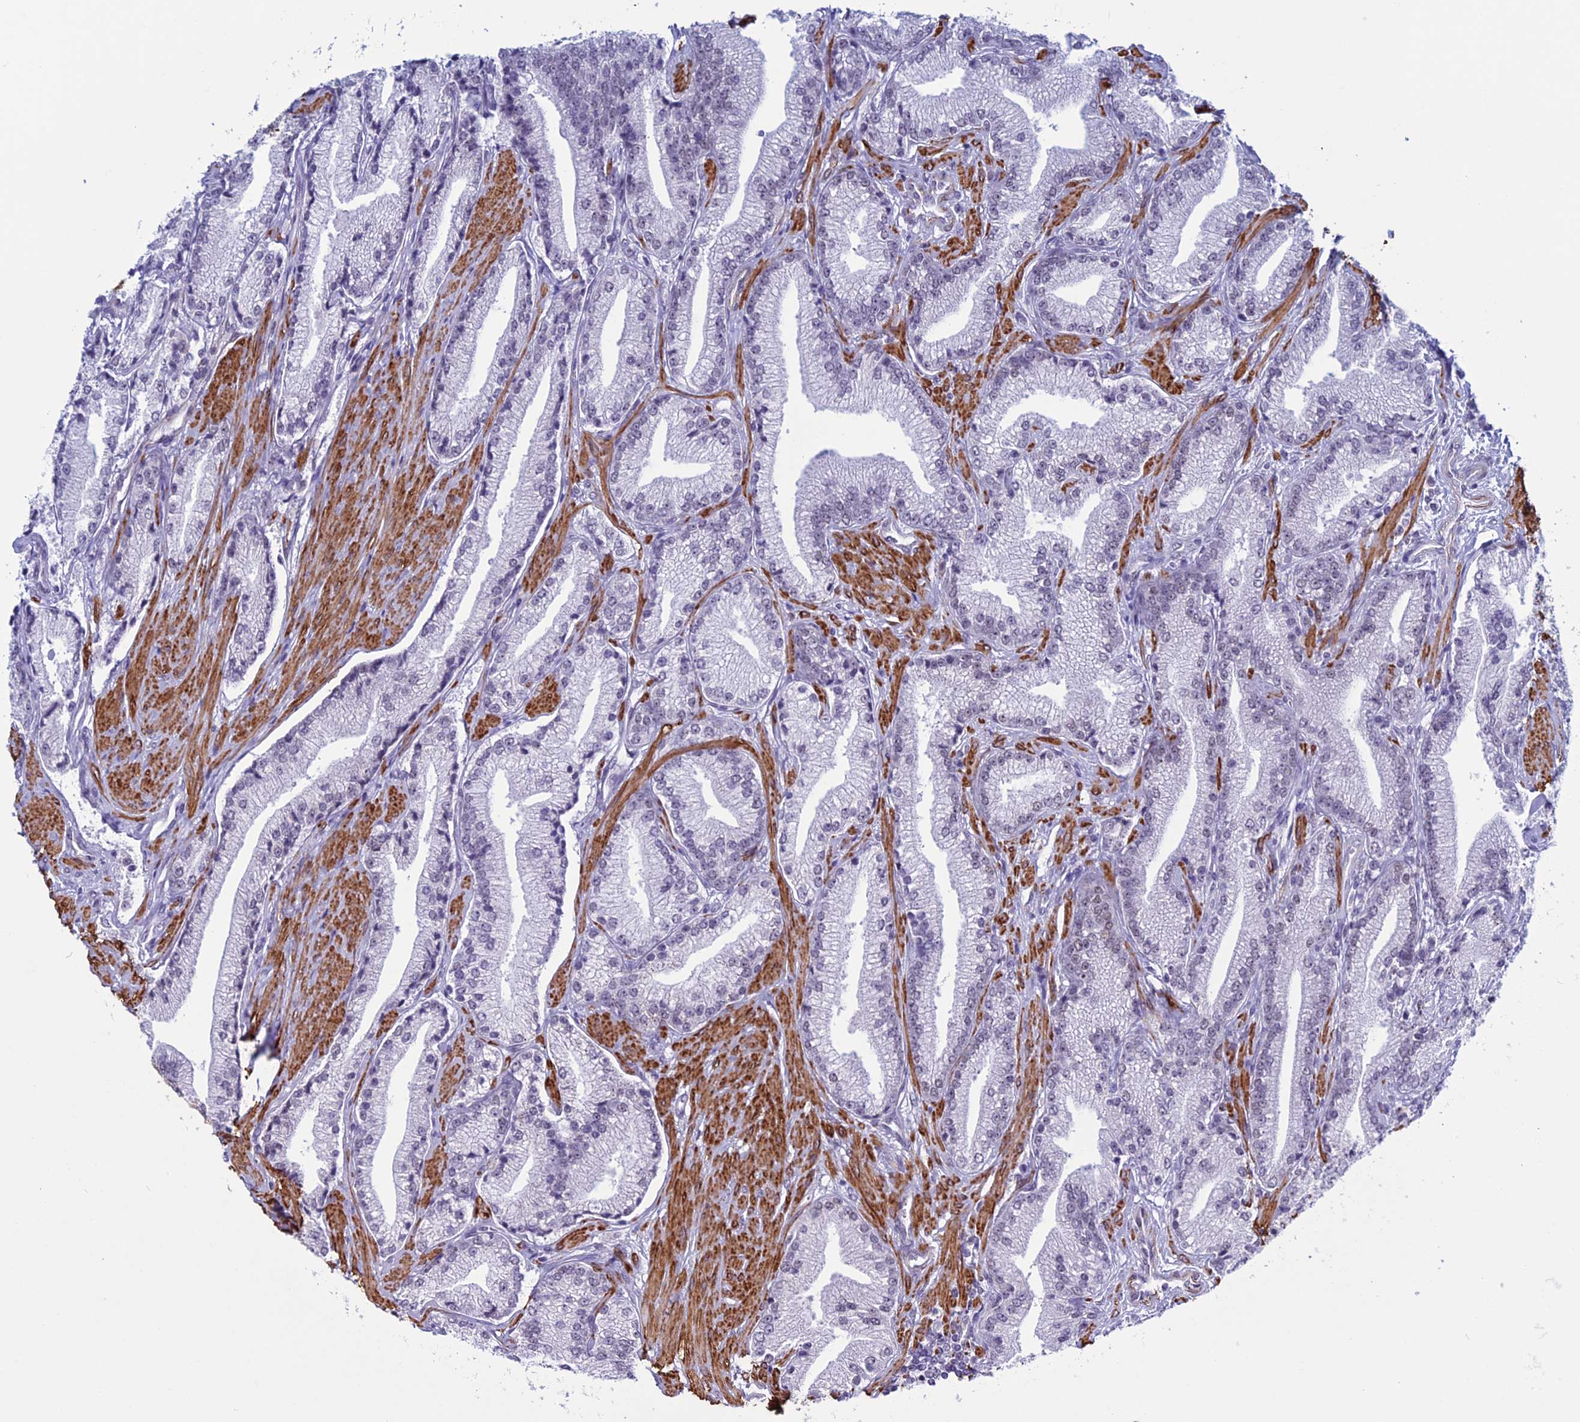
{"staining": {"intensity": "weak", "quantity": "25%-75%", "location": "nuclear"}, "tissue": "prostate cancer", "cell_type": "Tumor cells", "image_type": "cancer", "snomed": [{"axis": "morphology", "description": "Adenocarcinoma, High grade"}, {"axis": "topography", "description": "Prostate"}], "caption": "Weak nuclear positivity for a protein is present in about 25%-75% of tumor cells of prostate high-grade adenocarcinoma using IHC.", "gene": "U2AF1", "patient": {"sex": "male", "age": 67}}